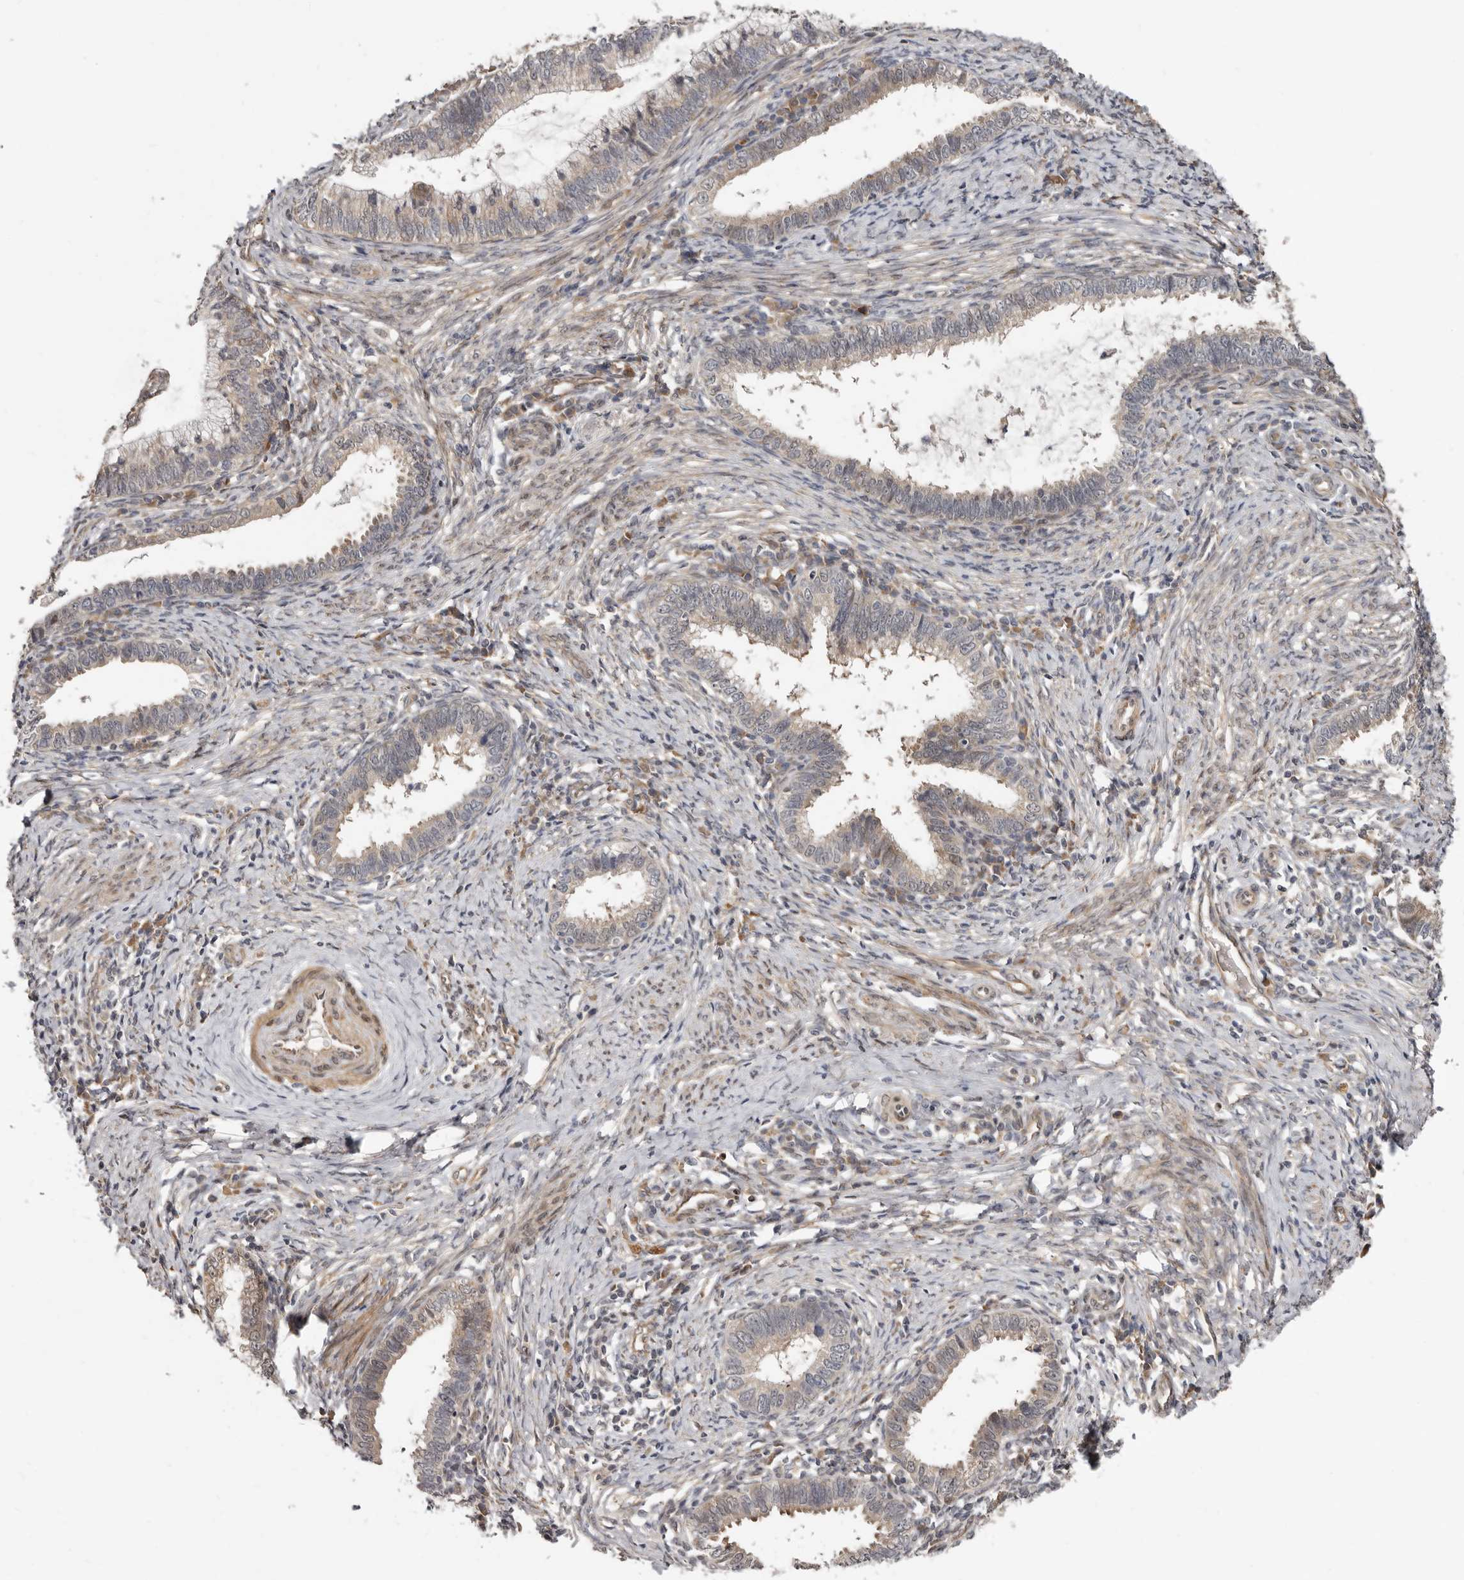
{"staining": {"intensity": "weak", "quantity": "<25%", "location": "cytoplasmic/membranous"}, "tissue": "cervical cancer", "cell_type": "Tumor cells", "image_type": "cancer", "snomed": [{"axis": "morphology", "description": "Adenocarcinoma, NOS"}, {"axis": "topography", "description": "Cervix"}], "caption": "High magnification brightfield microscopy of cervical cancer (adenocarcinoma) stained with DAB (brown) and counterstained with hematoxylin (blue): tumor cells show no significant positivity. Brightfield microscopy of immunohistochemistry stained with DAB (brown) and hematoxylin (blue), captured at high magnification.", "gene": "SBDS", "patient": {"sex": "female", "age": 36}}